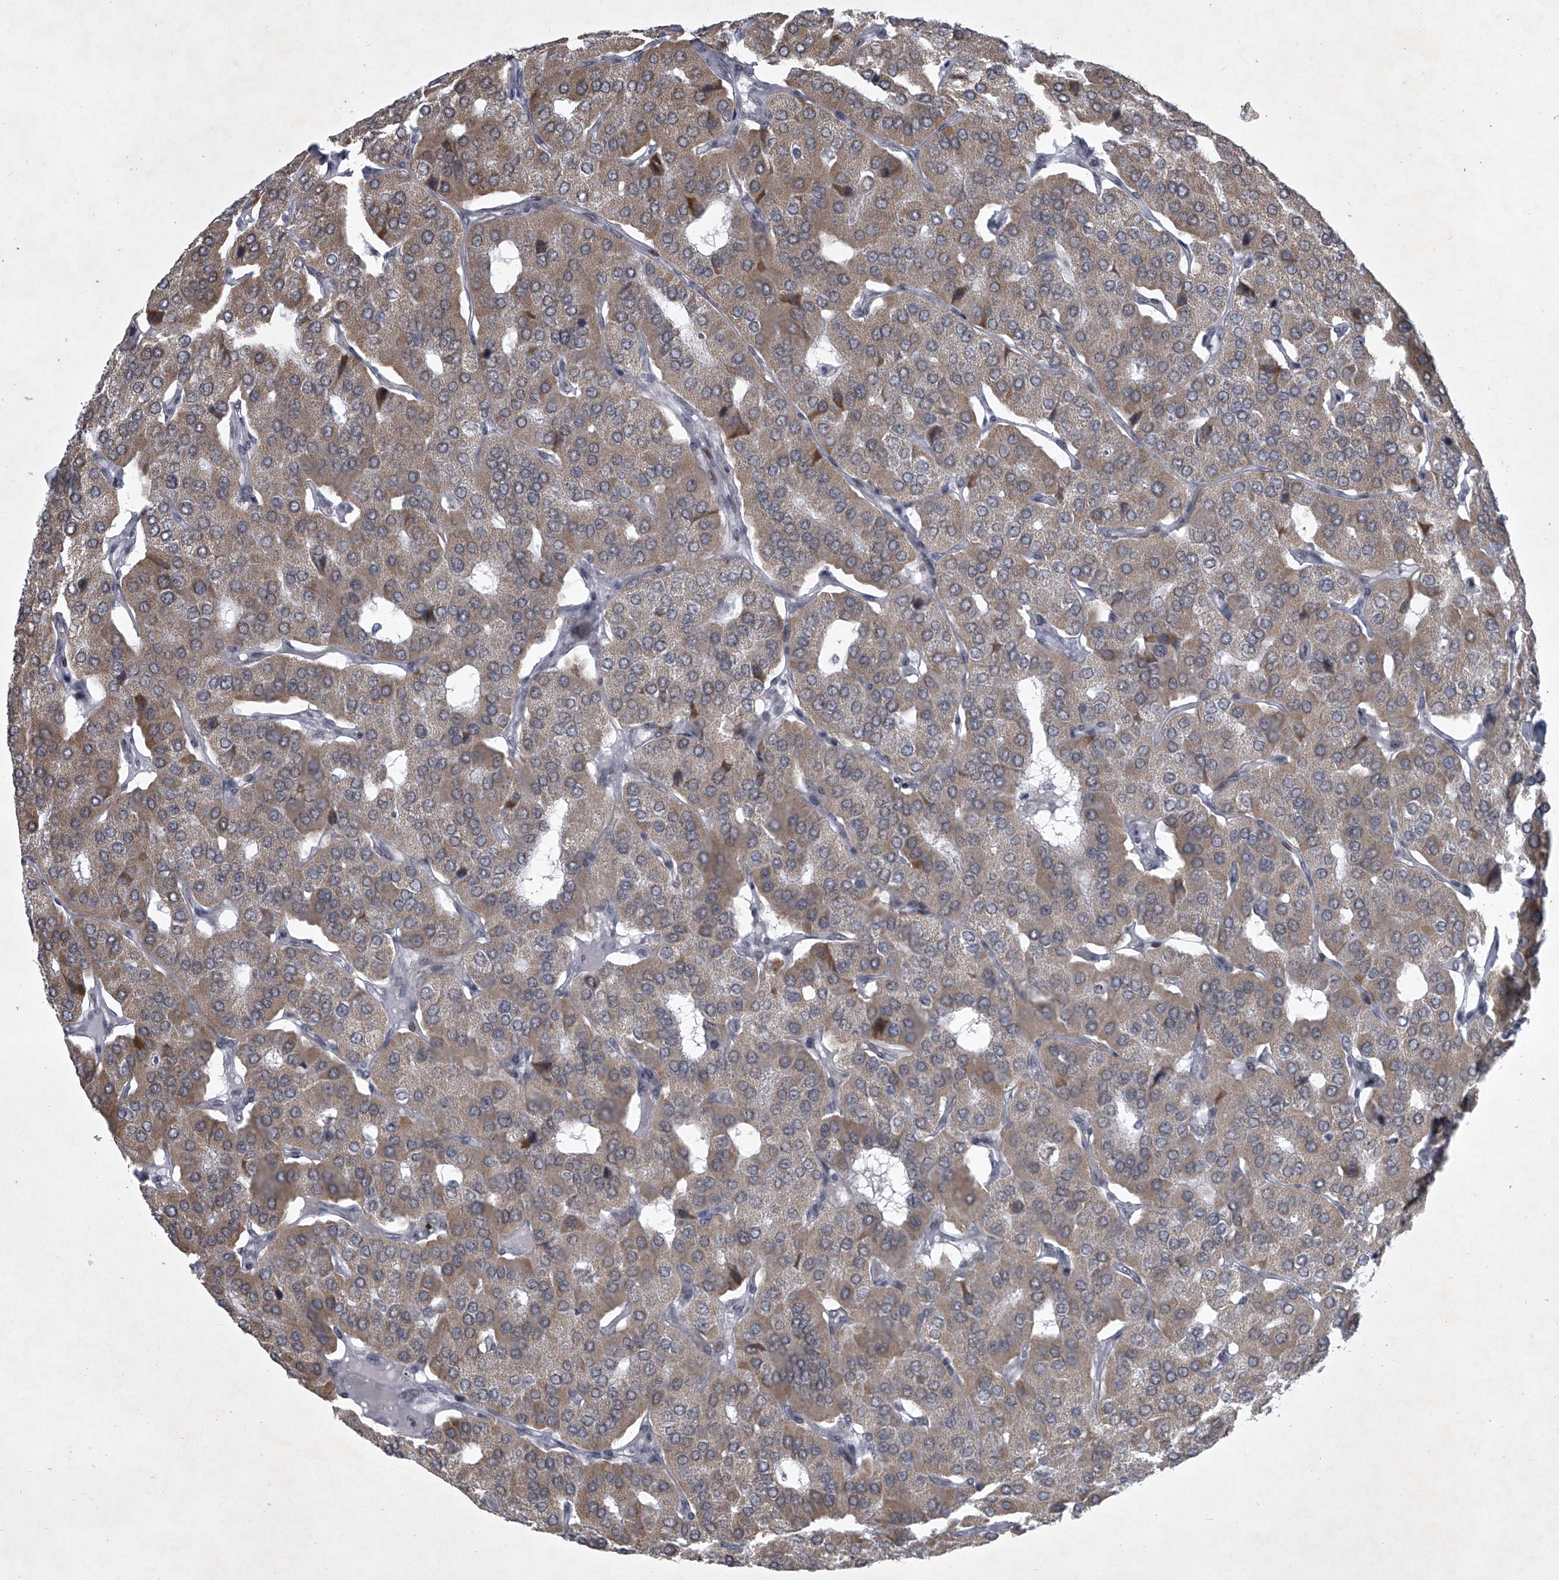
{"staining": {"intensity": "moderate", "quantity": "25%-75%", "location": "cytoplasmic/membranous"}, "tissue": "parathyroid gland", "cell_type": "Glandular cells", "image_type": "normal", "snomed": [{"axis": "morphology", "description": "Normal tissue, NOS"}, {"axis": "morphology", "description": "Adenoma, NOS"}, {"axis": "topography", "description": "Parathyroid gland"}], "caption": "Moderate cytoplasmic/membranous staining for a protein is identified in about 25%-75% of glandular cells of unremarkable parathyroid gland using IHC.", "gene": "MLLT1", "patient": {"sex": "female", "age": 86}}